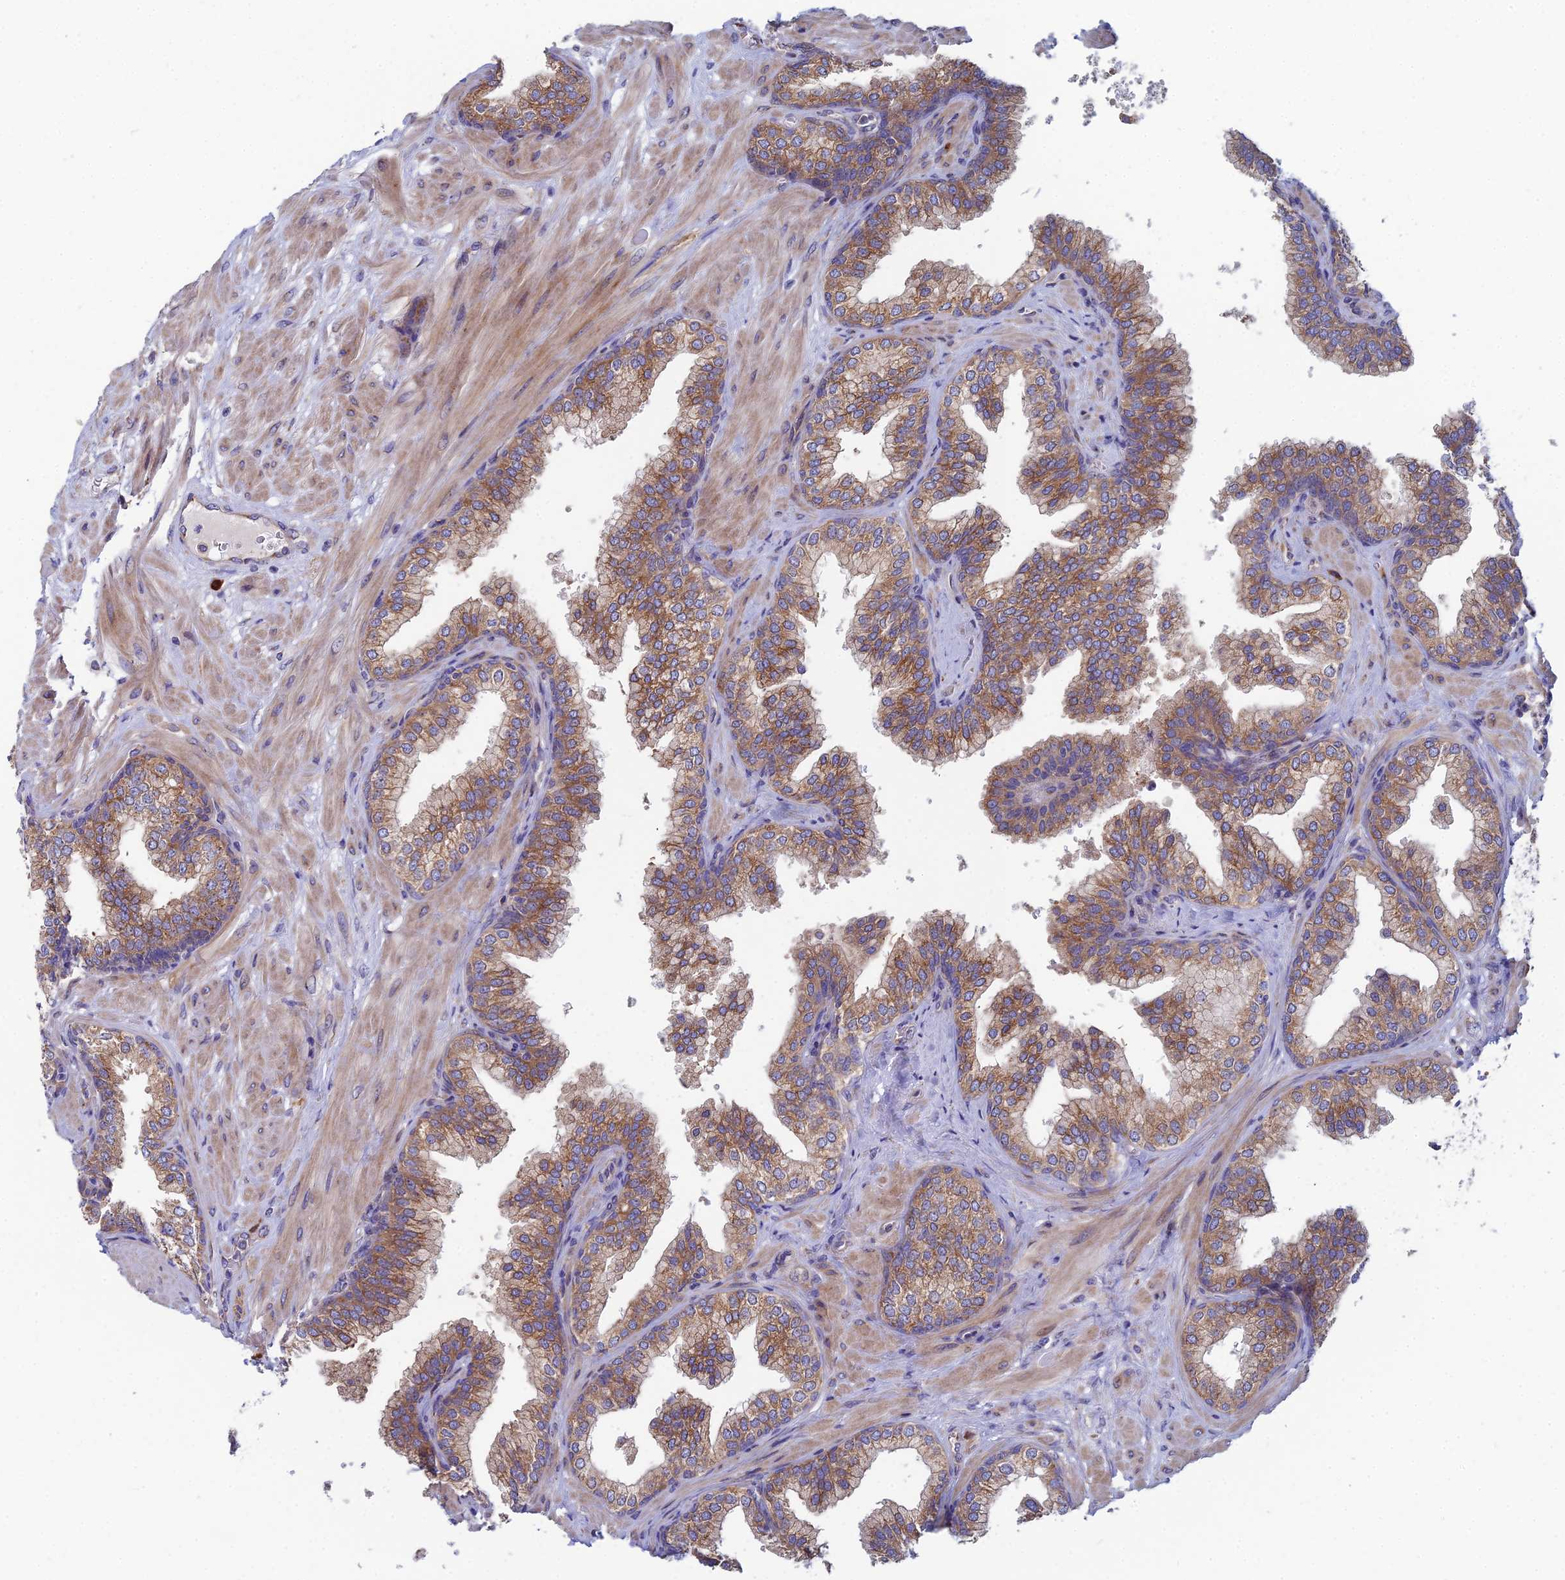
{"staining": {"intensity": "moderate", "quantity": ">75%", "location": "cytoplasmic/membranous"}, "tissue": "prostate", "cell_type": "Glandular cells", "image_type": "normal", "snomed": [{"axis": "morphology", "description": "Normal tissue, NOS"}, {"axis": "topography", "description": "Prostate"}], "caption": "Immunohistochemistry of normal prostate exhibits medium levels of moderate cytoplasmic/membranous positivity in about >75% of glandular cells.", "gene": "CLCN3", "patient": {"sex": "male", "age": 60}}